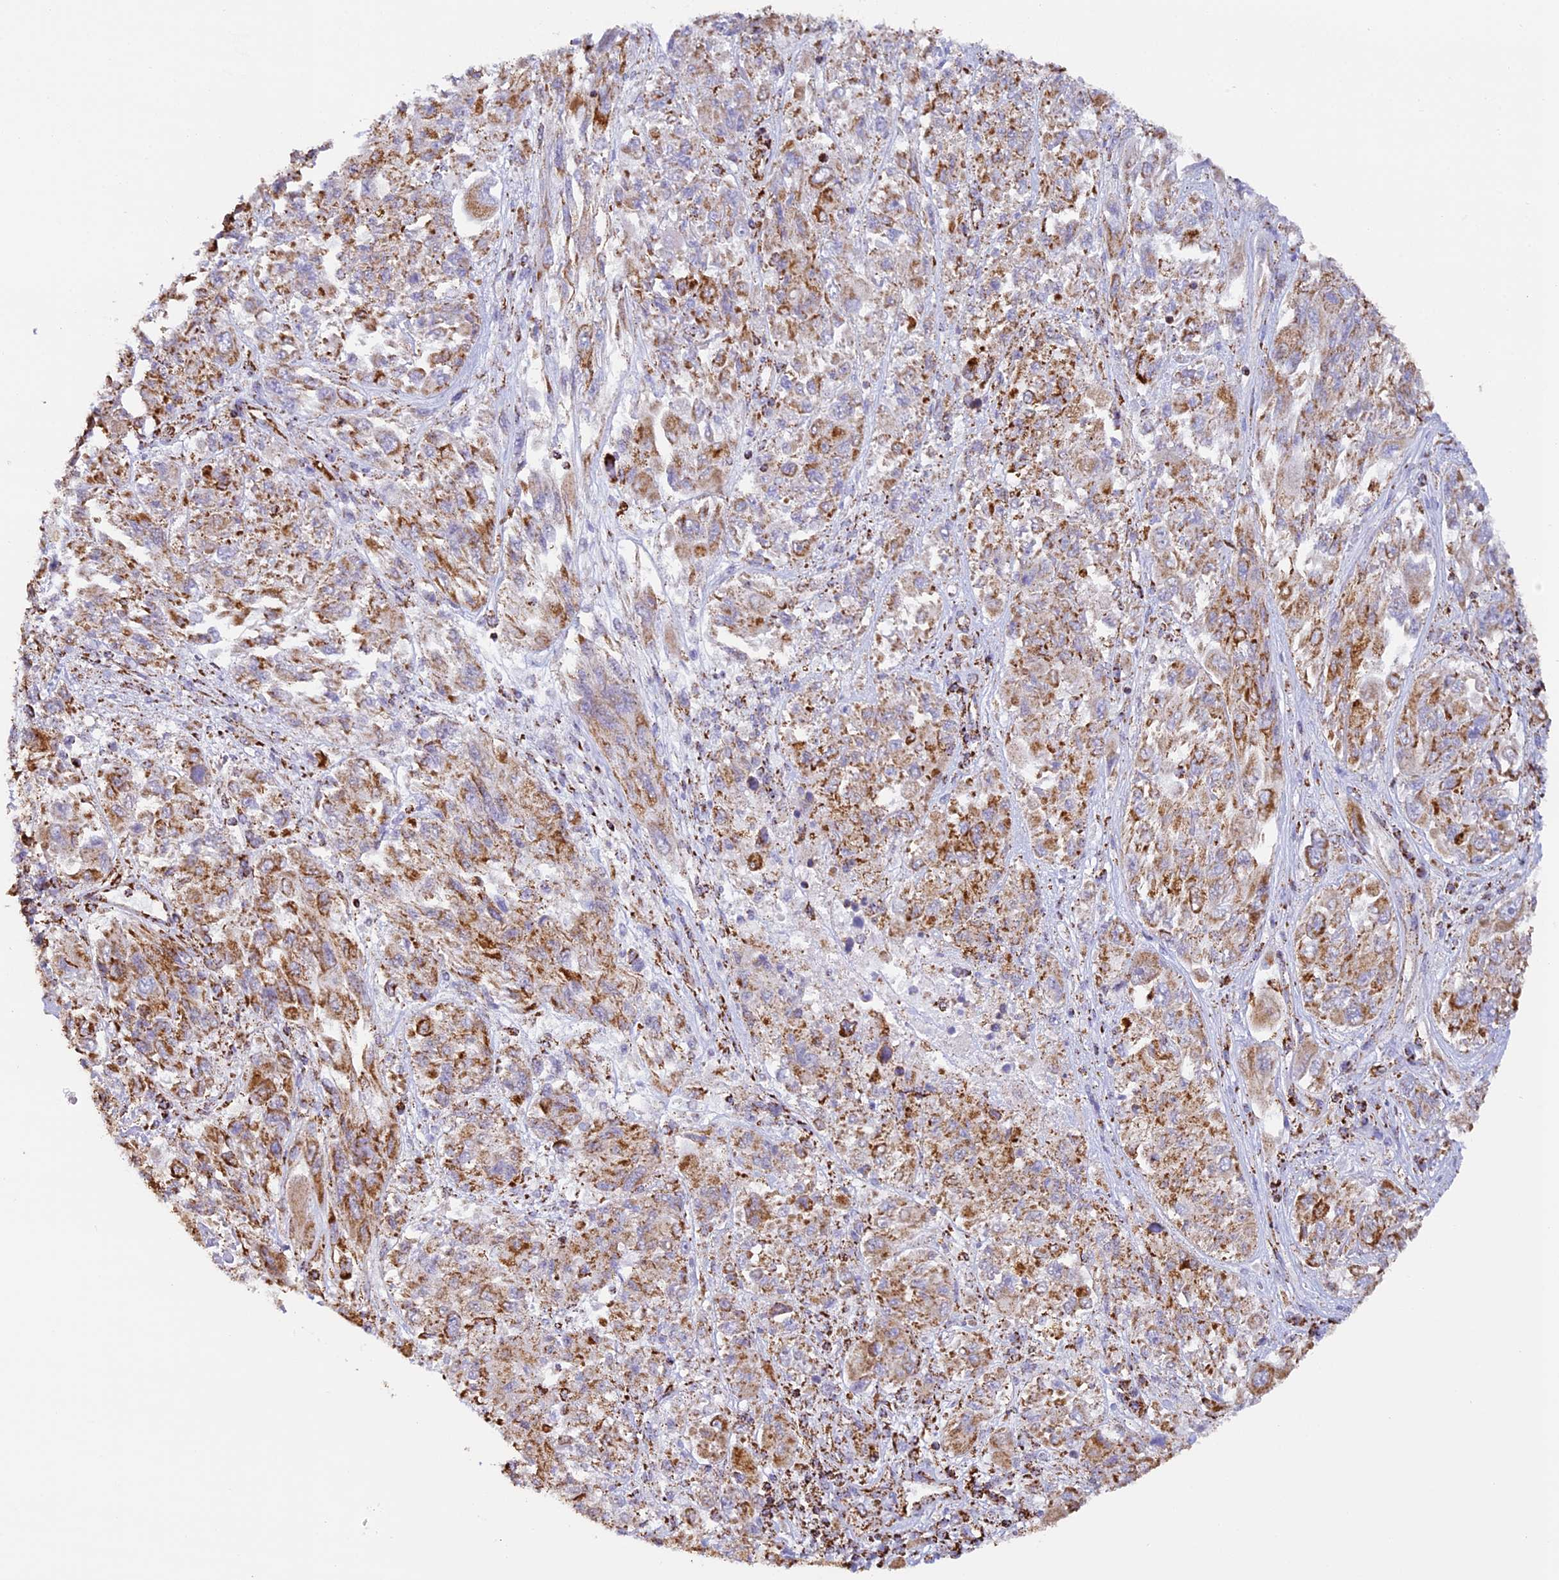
{"staining": {"intensity": "moderate", "quantity": "25%-75%", "location": "cytoplasmic/membranous"}, "tissue": "melanoma", "cell_type": "Tumor cells", "image_type": "cancer", "snomed": [{"axis": "morphology", "description": "Malignant melanoma, NOS"}, {"axis": "topography", "description": "Skin"}], "caption": "Melanoma stained for a protein displays moderate cytoplasmic/membranous positivity in tumor cells. Nuclei are stained in blue.", "gene": "STK17A", "patient": {"sex": "female", "age": 91}}